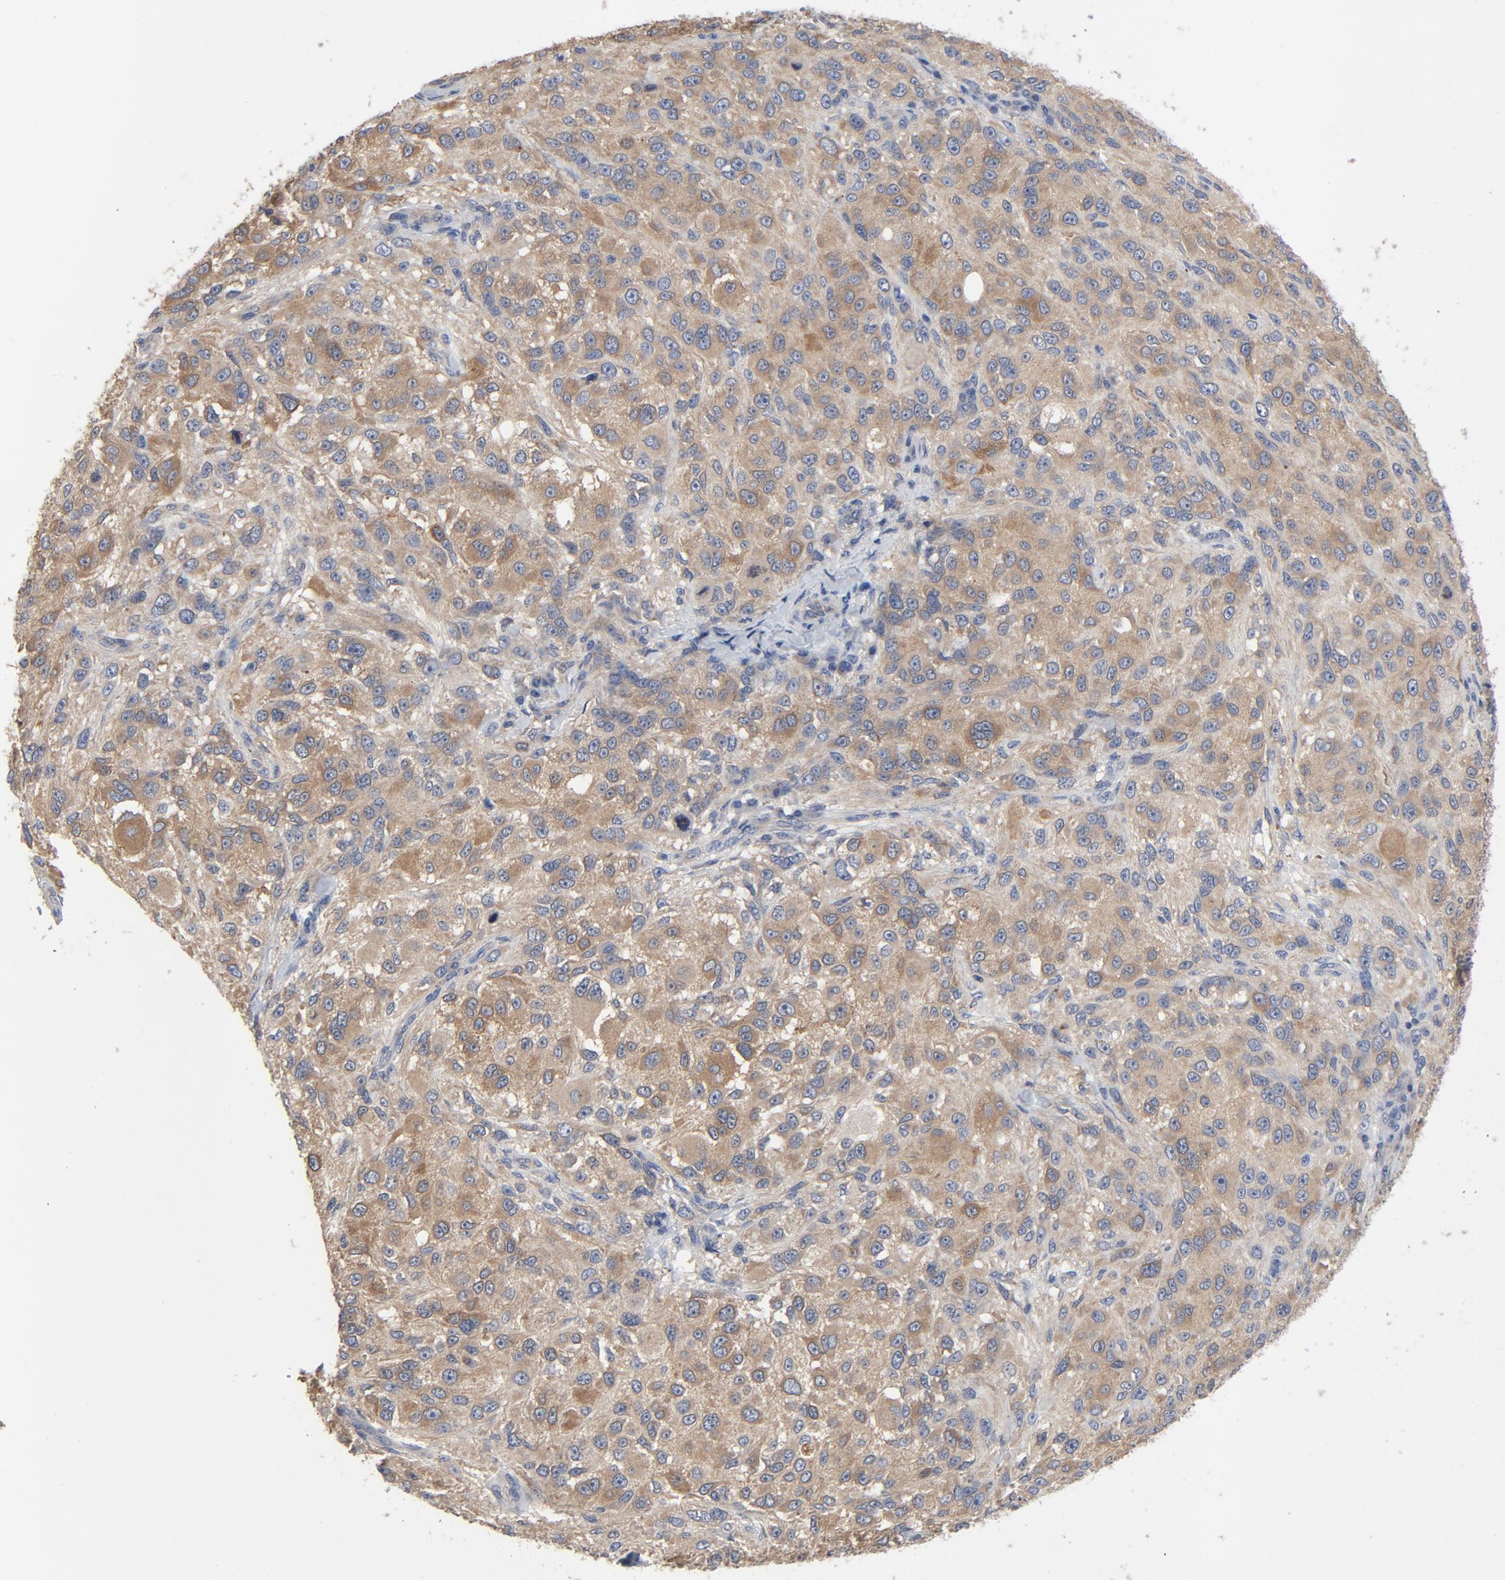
{"staining": {"intensity": "moderate", "quantity": ">75%", "location": "cytoplasmic/membranous"}, "tissue": "melanoma", "cell_type": "Tumor cells", "image_type": "cancer", "snomed": [{"axis": "morphology", "description": "Necrosis, NOS"}, {"axis": "morphology", "description": "Malignant melanoma, NOS"}, {"axis": "topography", "description": "Skin"}], "caption": "A medium amount of moderate cytoplasmic/membranous expression is appreciated in about >75% of tumor cells in melanoma tissue.", "gene": "DYNLT3", "patient": {"sex": "female", "age": 87}}